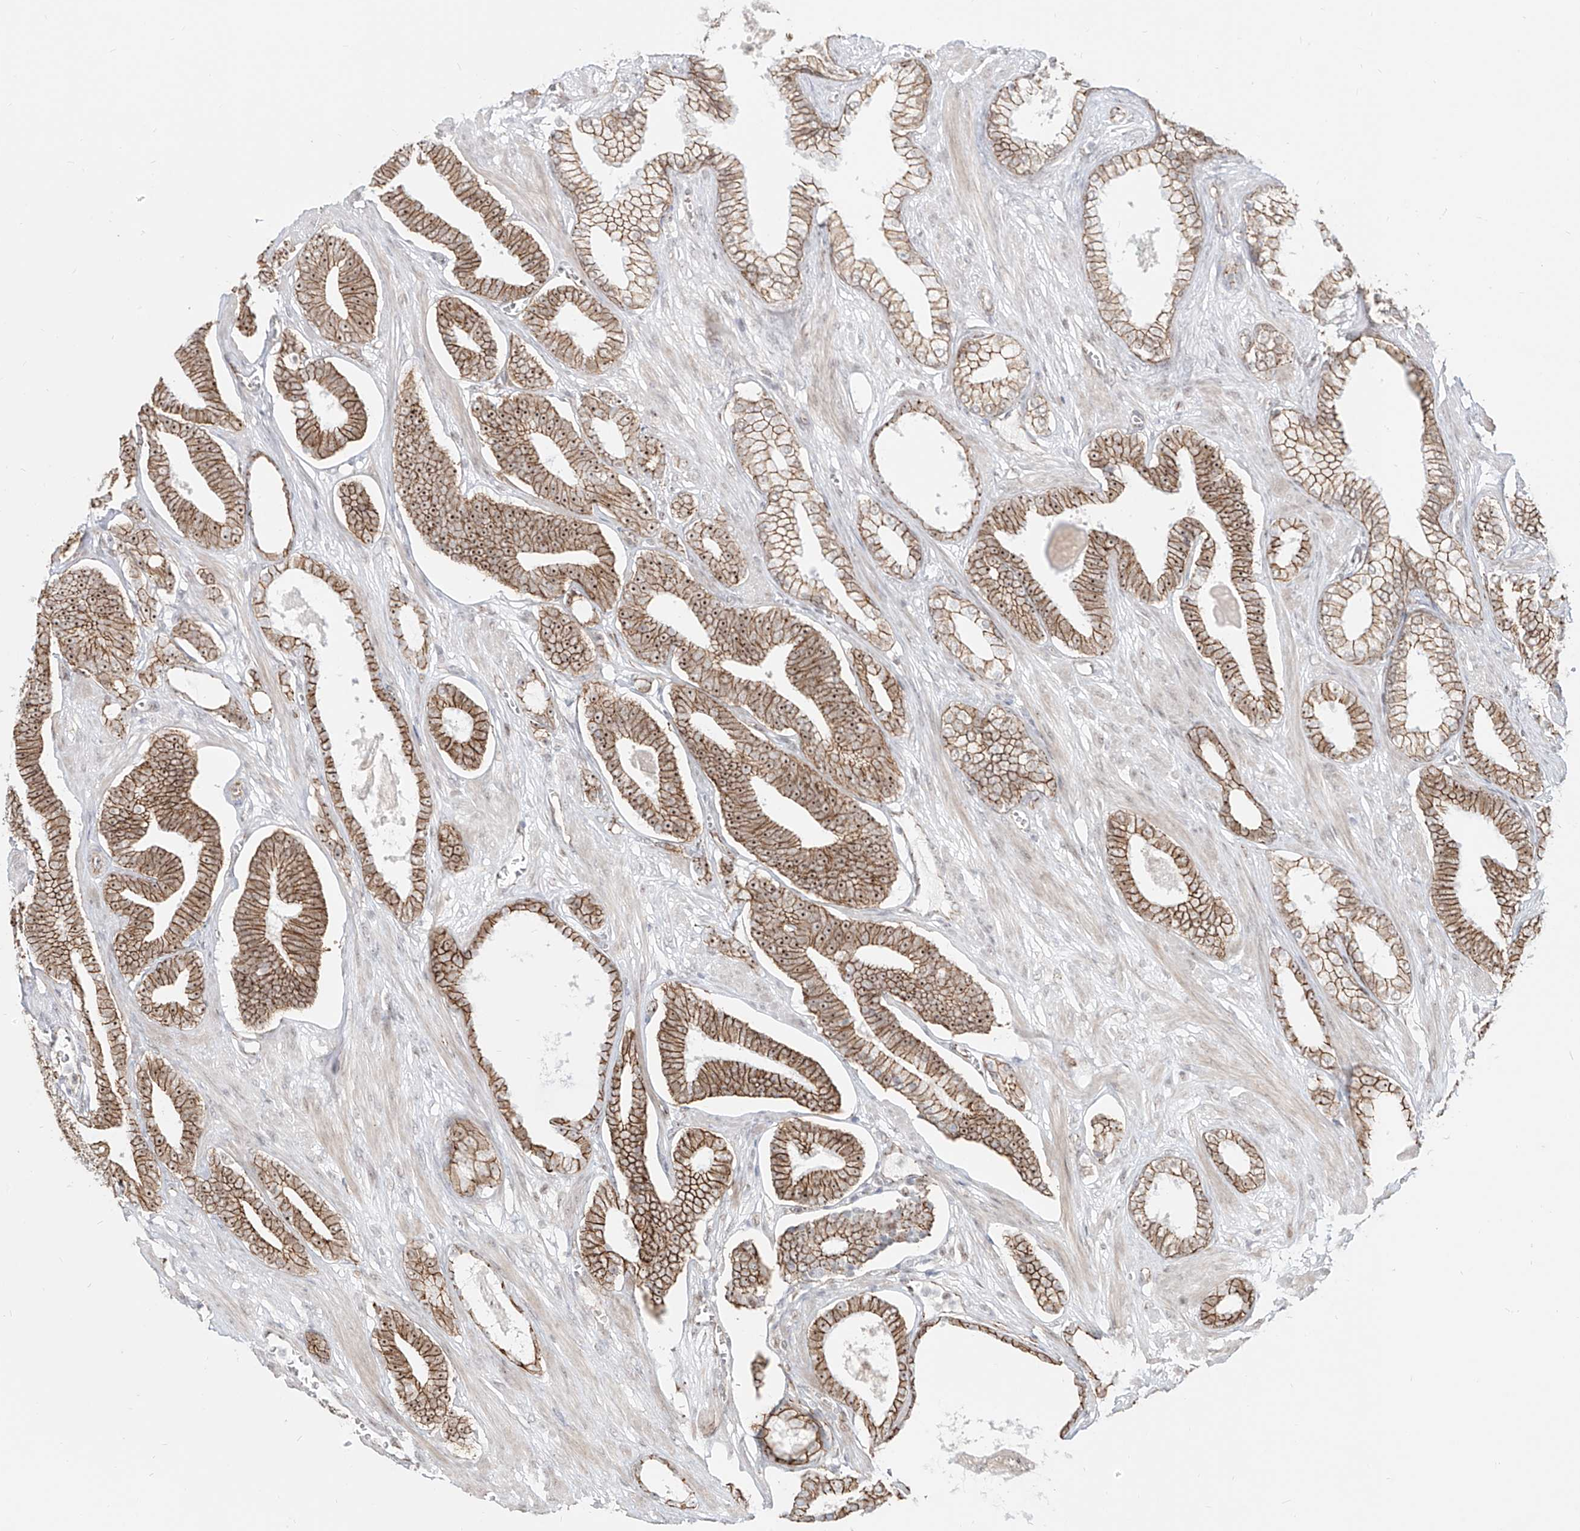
{"staining": {"intensity": "moderate", "quantity": ">75%", "location": "cytoplasmic/membranous,nuclear"}, "tissue": "prostate cancer", "cell_type": "Tumor cells", "image_type": "cancer", "snomed": [{"axis": "morphology", "description": "Adenocarcinoma, Low grade"}, {"axis": "topography", "description": "Prostate"}], "caption": "Protein staining of prostate cancer tissue reveals moderate cytoplasmic/membranous and nuclear staining in approximately >75% of tumor cells.", "gene": "ZNF710", "patient": {"sex": "male", "age": 70}}